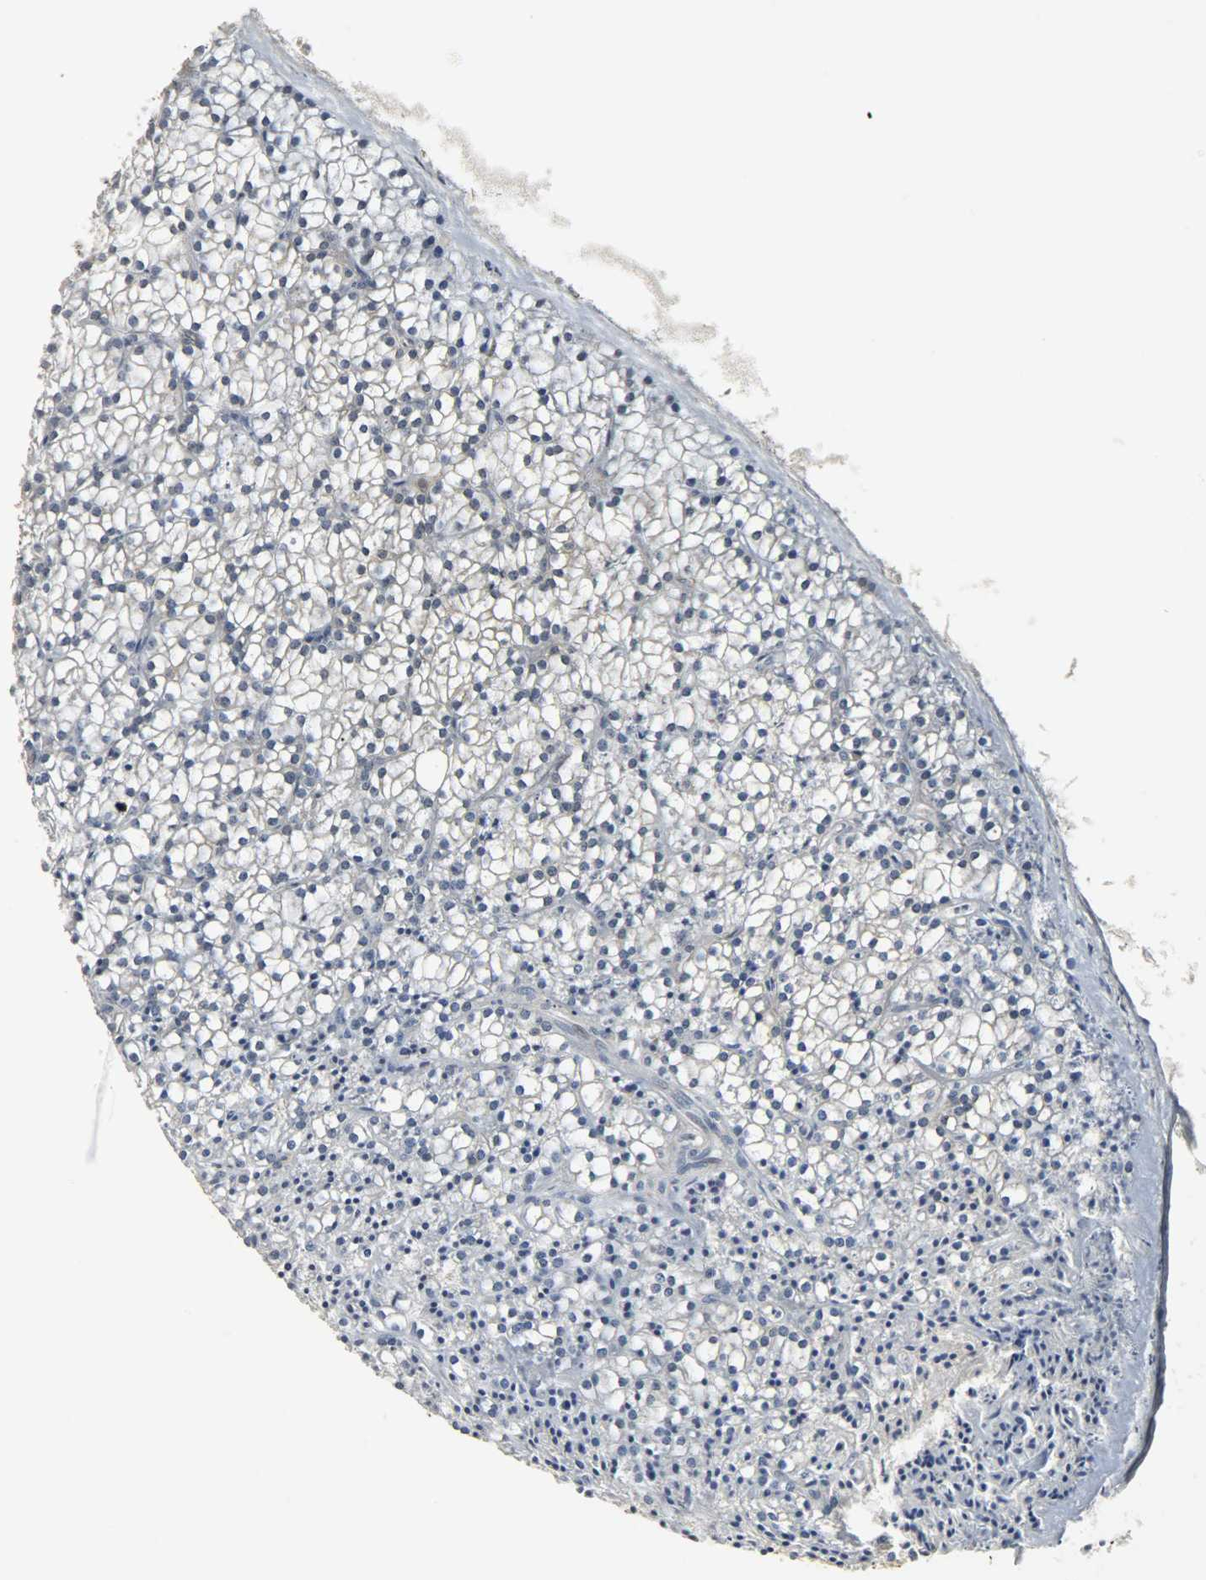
{"staining": {"intensity": "moderate", "quantity": "<25%", "location": "cytoplasmic/membranous"}, "tissue": "parathyroid gland", "cell_type": "Glandular cells", "image_type": "normal", "snomed": [{"axis": "morphology", "description": "Normal tissue, NOS"}, {"axis": "topography", "description": "Parathyroid gland"}], "caption": "IHC image of unremarkable parathyroid gland: parathyroid gland stained using immunohistochemistry (IHC) reveals low levels of moderate protein expression localized specifically in the cytoplasmic/membranous of glandular cells, appearing as a cytoplasmic/membranous brown color.", "gene": "EIF4EBP1", "patient": {"sex": "female", "age": 63}}